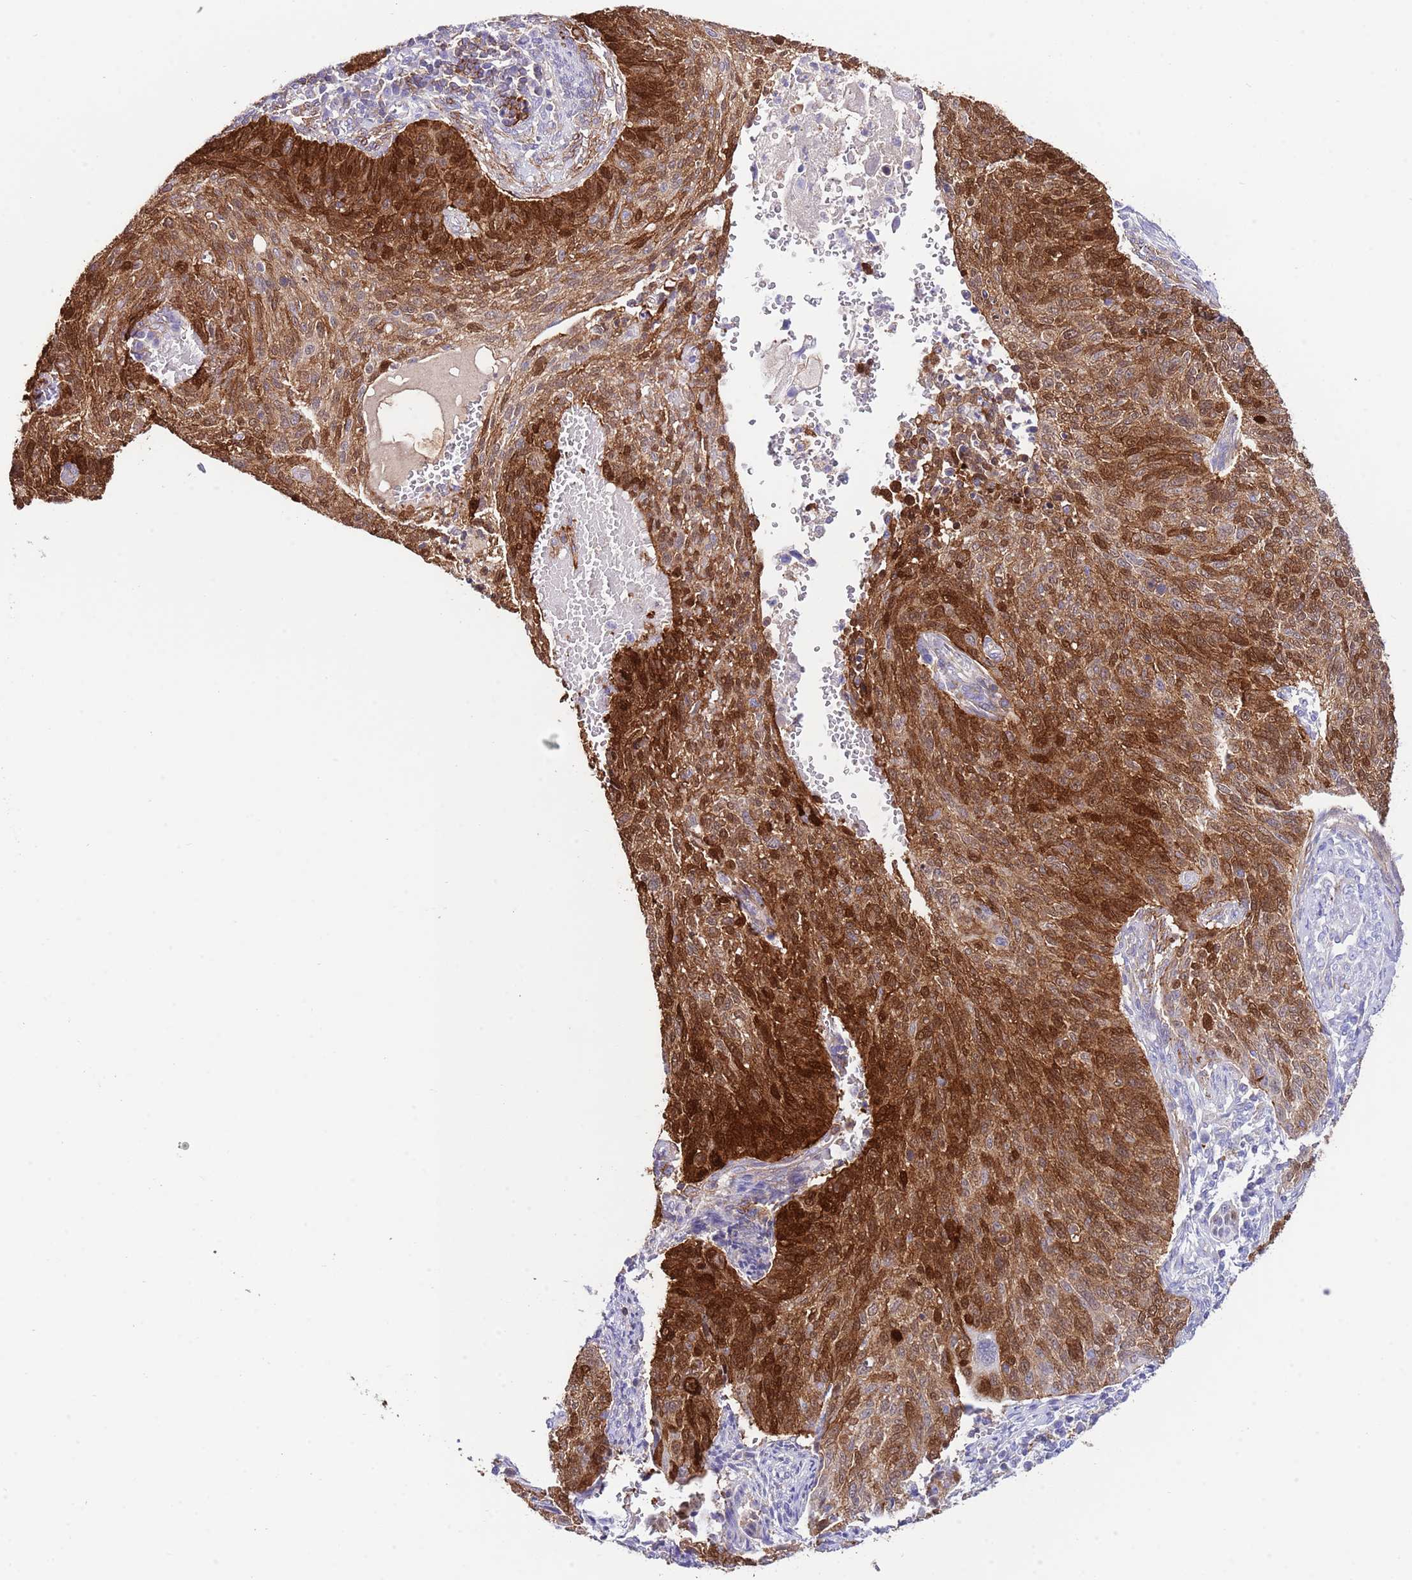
{"staining": {"intensity": "strong", "quantity": "25%-75%", "location": "cytoplasmic/membranous,nuclear"}, "tissue": "cervical cancer", "cell_type": "Tumor cells", "image_type": "cancer", "snomed": [{"axis": "morphology", "description": "Squamous cell carcinoma, NOS"}, {"axis": "topography", "description": "Cervix"}], "caption": "Protein staining of squamous cell carcinoma (cervical) tissue displays strong cytoplasmic/membranous and nuclear expression in about 25%-75% of tumor cells.", "gene": "ALDH3A1", "patient": {"sex": "female", "age": 70}}